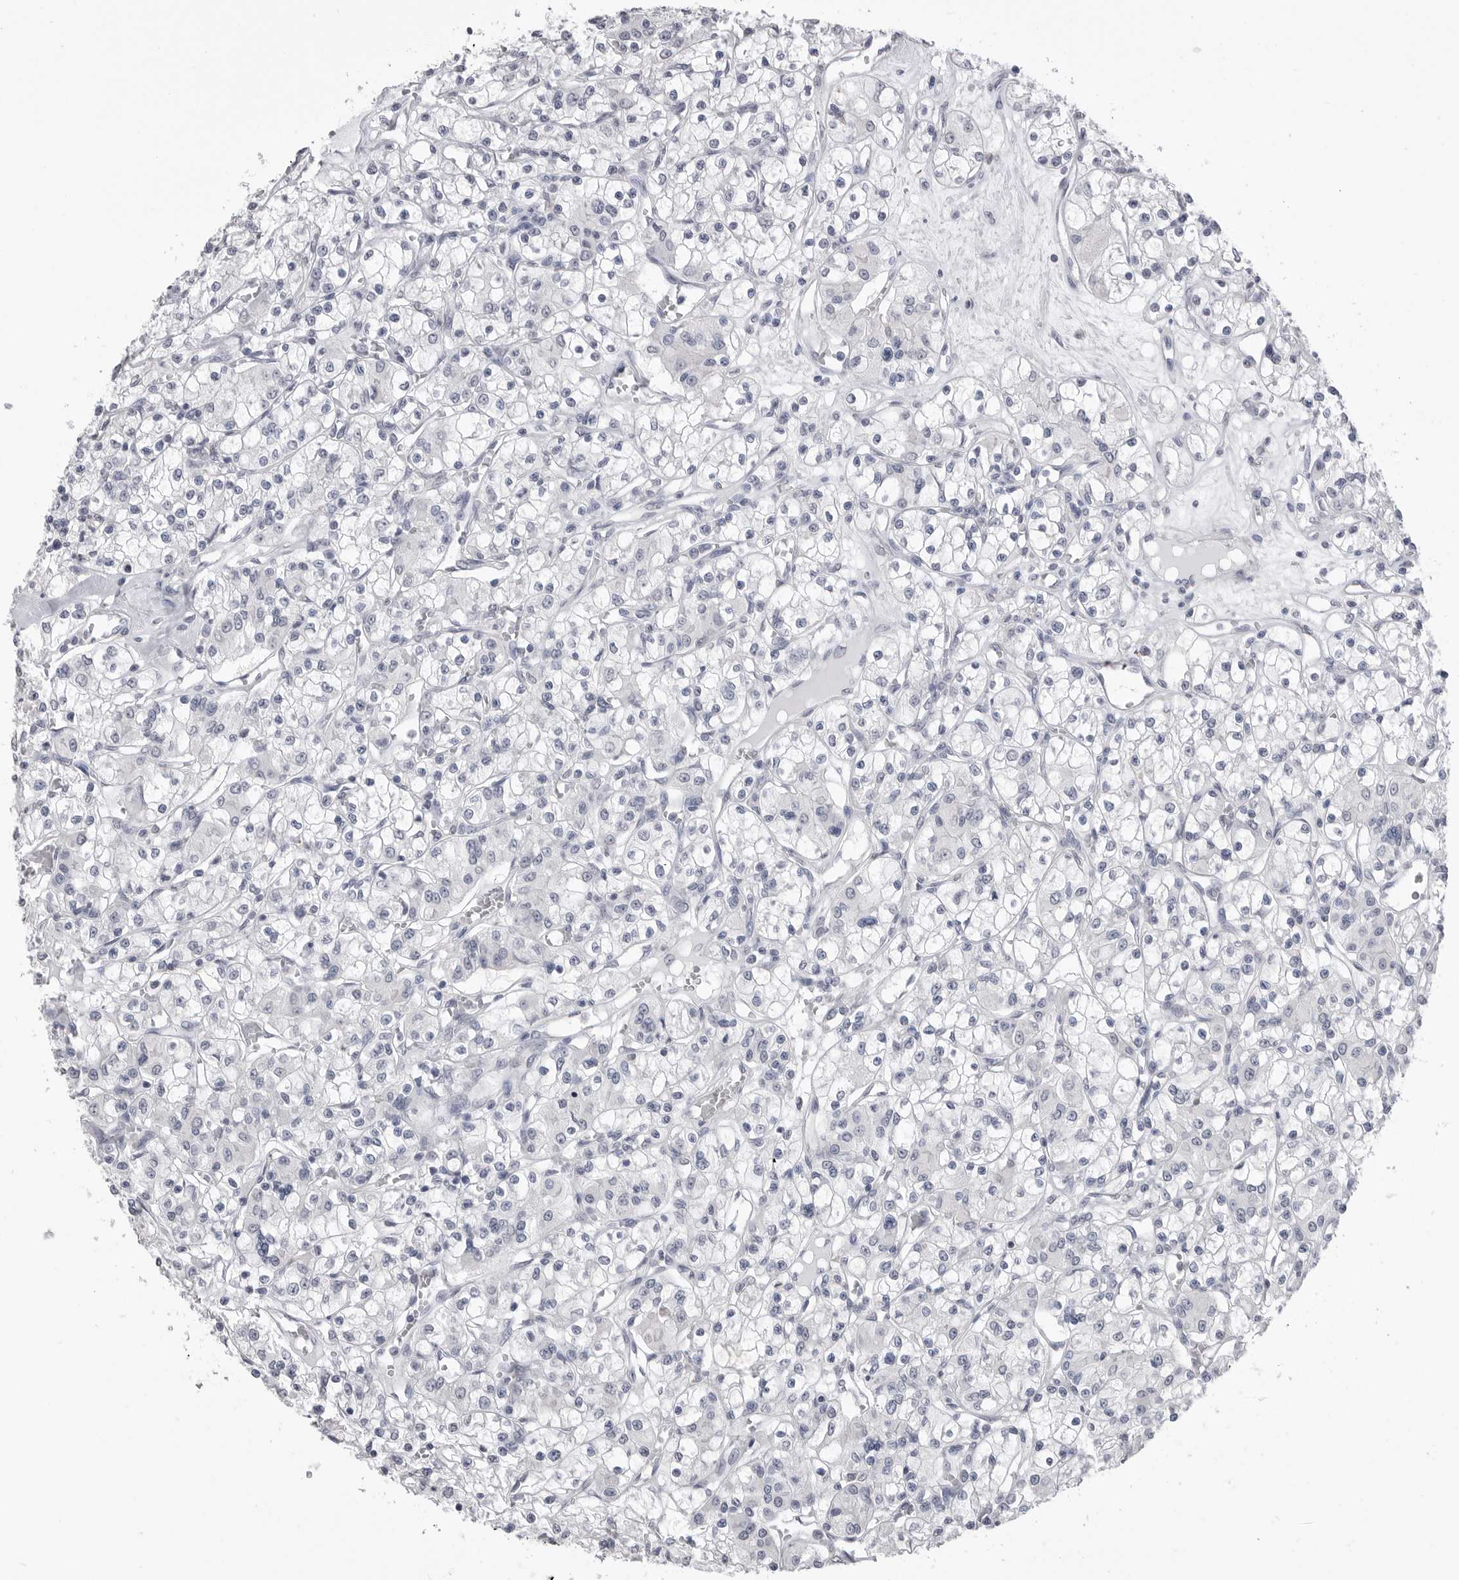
{"staining": {"intensity": "negative", "quantity": "none", "location": "none"}, "tissue": "renal cancer", "cell_type": "Tumor cells", "image_type": "cancer", "snomed": [{"axis": "morphology", "description": "Adenocarcinoma, NOS"}, {"axis": "topography", "description": "Kidney"}], "caption": "DAB (3,3'-diaminobenzidine) immunohistochemical staining of human renal adenocarcinoma reveals no significant expression in tumor cells.", "gene": "ICAM5", "patient": {"sex": "female", "age": 59}}